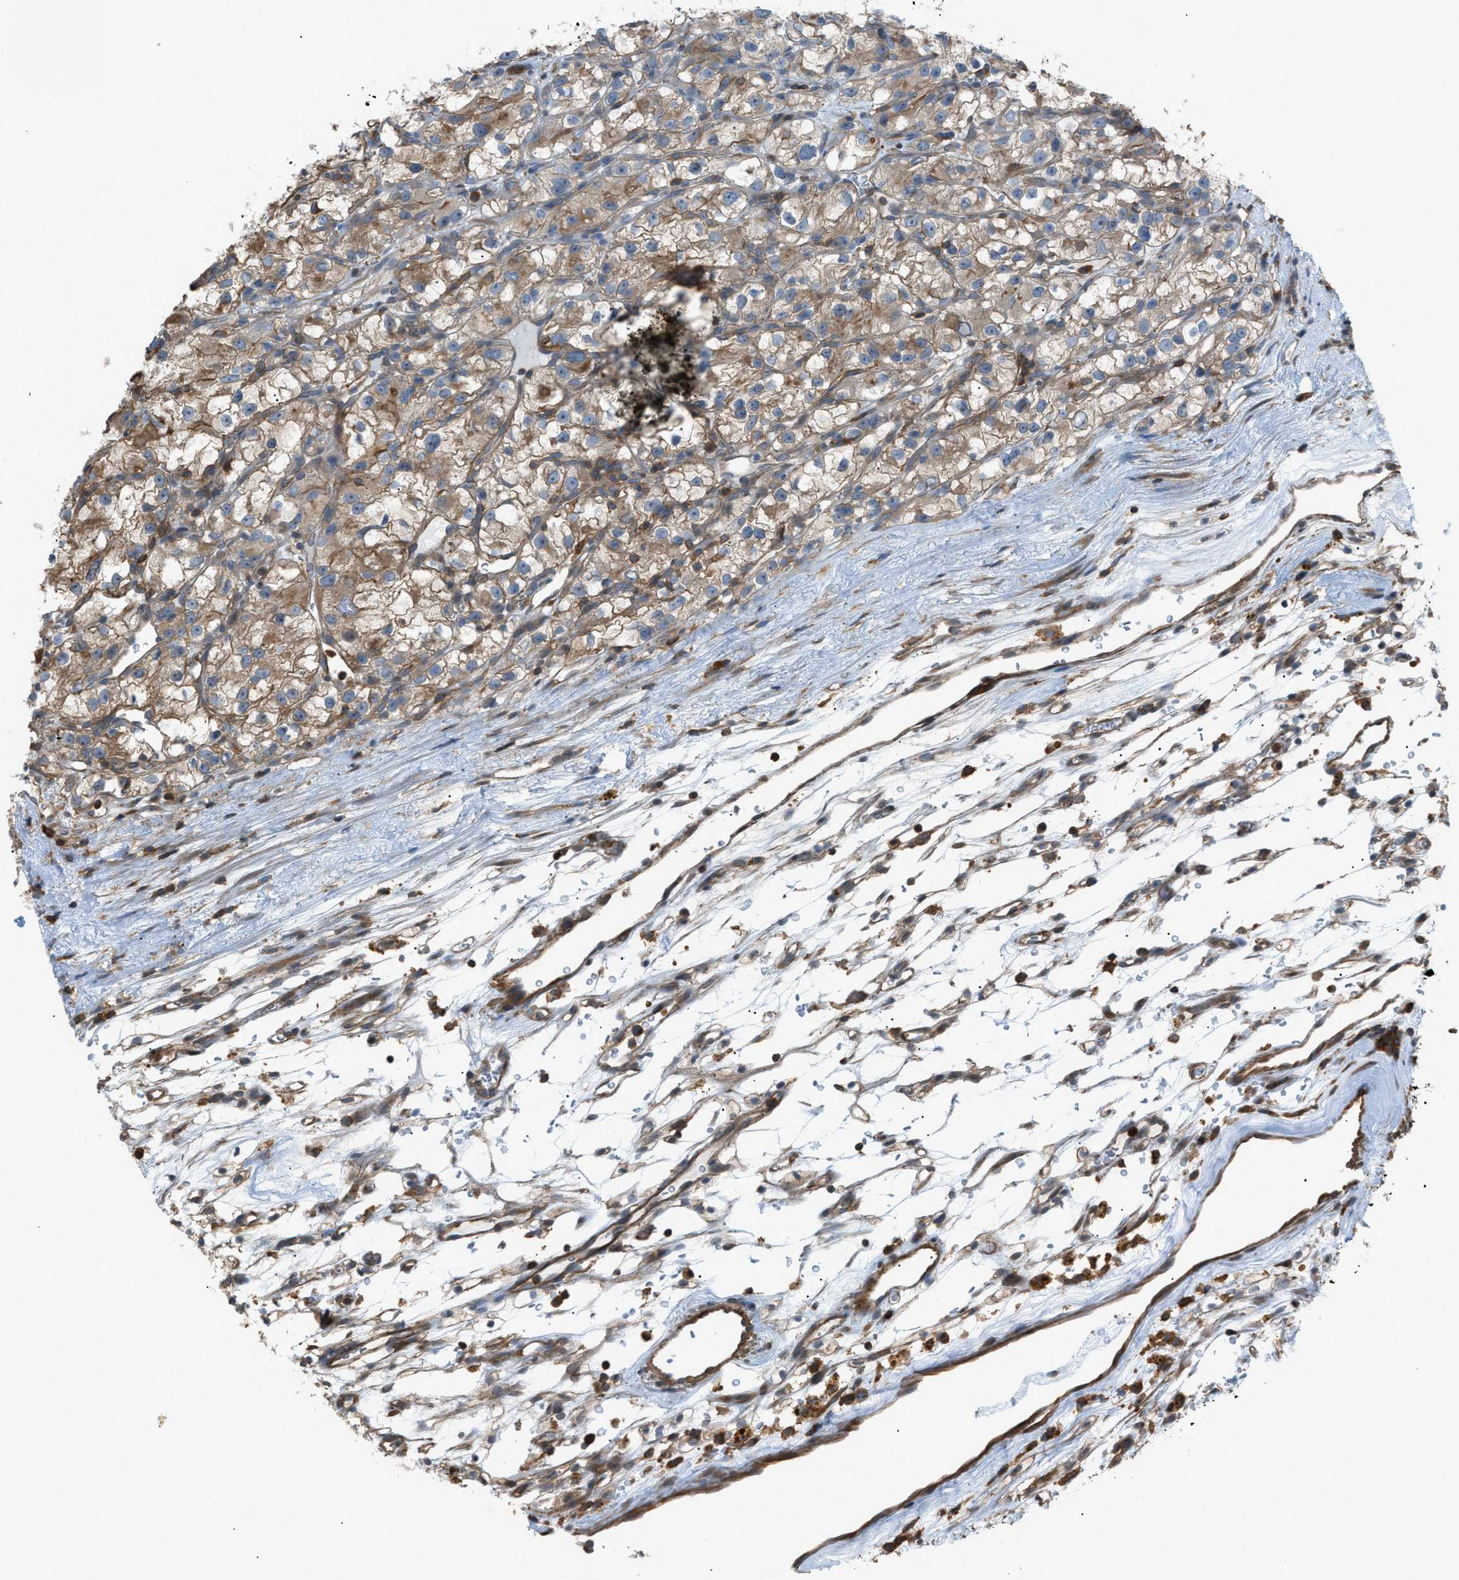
{"staining": {"intensity": "moderate", "quantity": "25%-75%", "location": "cytoplasmic/membranous"}, "tissue": "renal cancer", "cell_type": "Tumor cells", "image_type": "cancer", "snomed": [{"axis": "morphology", "description": "Adenocarcinoma, NOS"}, {"axis": "topography", "description": "Kidney"}], "caption": "Renal cancer was stained to show a protein in brown. There is medium levels of moderate cytoplasmic/membranous staining in approximately 25%-75% of tumor cells. (DAB (3,3'-diaminobenzidine) IHC, brown staining for protein, blue staining for nuclei).", "gene": "DYRK1A", "patient": {"sex": "female", "age": 57}}